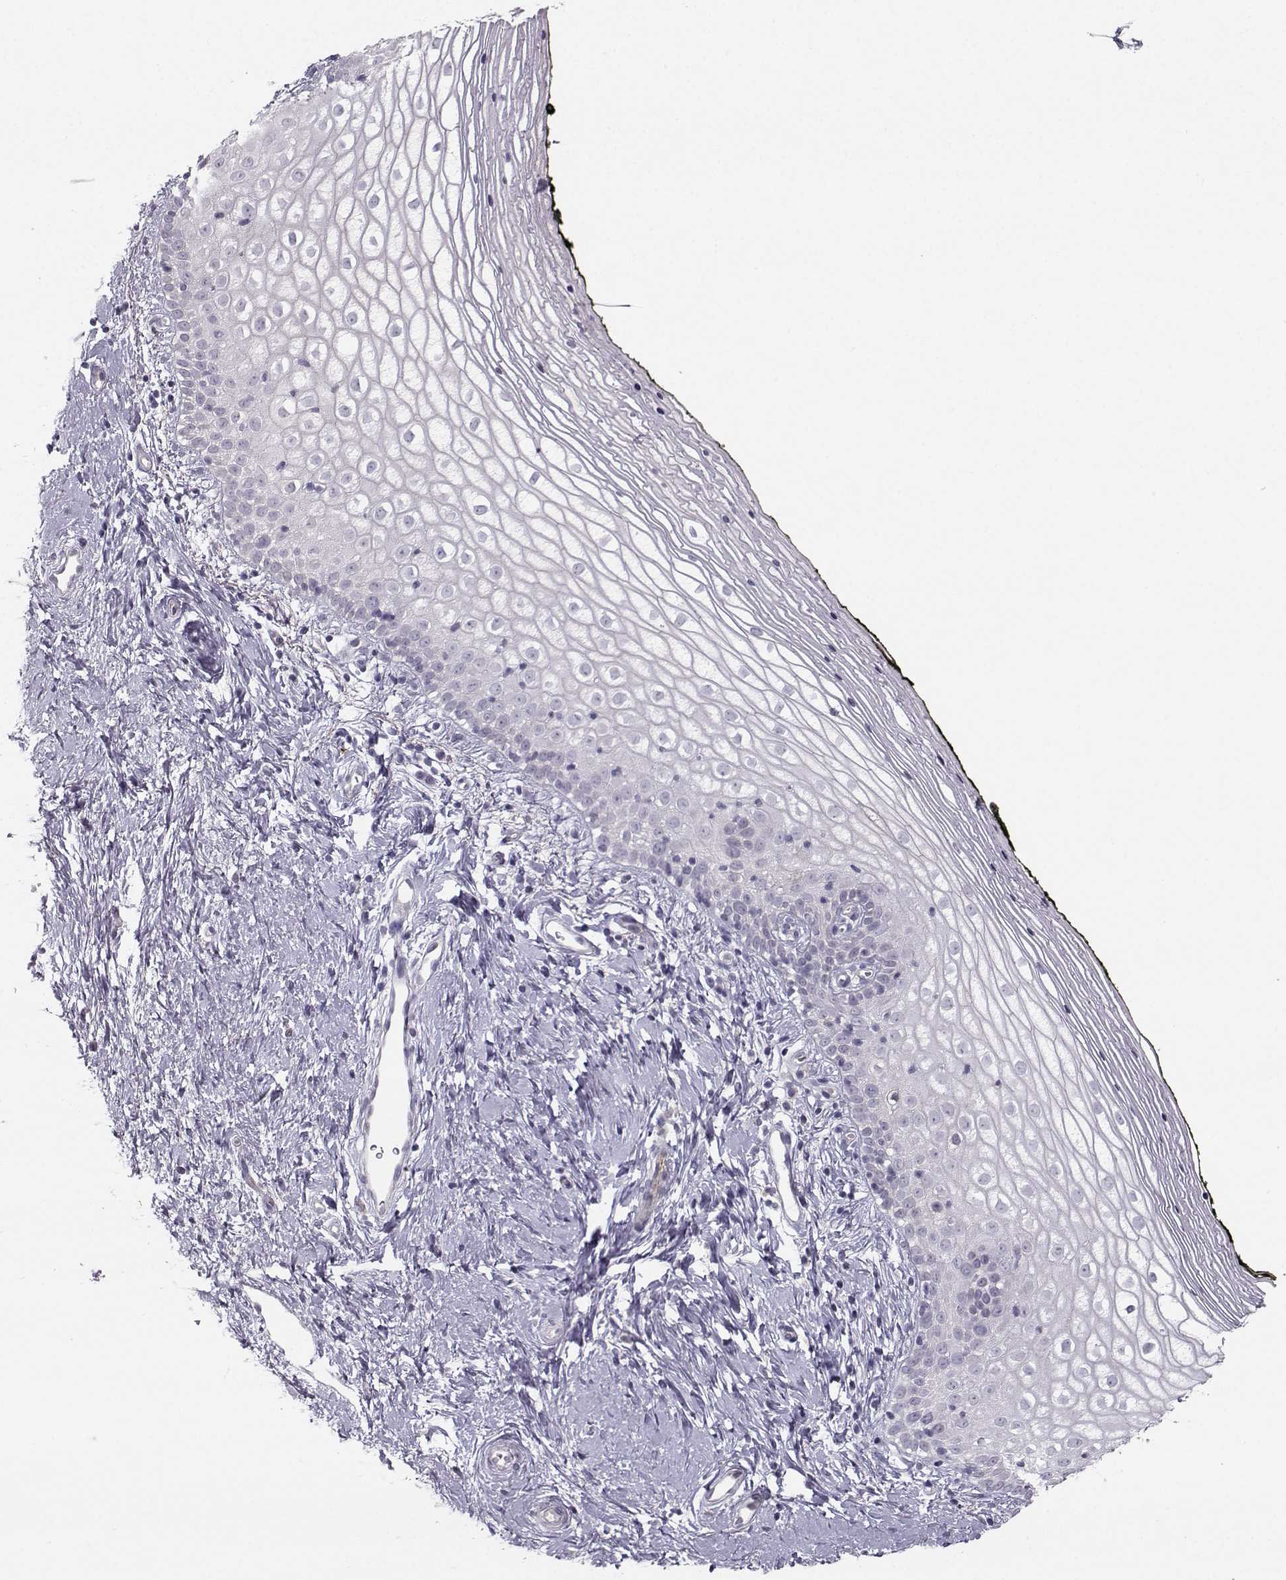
{"staining": {"intensity": "negative", "quantity": "none", "location": "none"}, "tissue": "vagina", "cell_type": "Squamous epithelial cells", "image_type": "normal", "snomed": [{"axis": "morphology", "description": "Normal tissue, NOS"}, {"axis": "topography", "description": "Vagina"}], "caption": "Protein analysis of unremarkable vagina demonstrates no significant staining in squamous epithelial cells.", "gene": "OPRD1", "patient": {"sex": "female", "age": 47}}